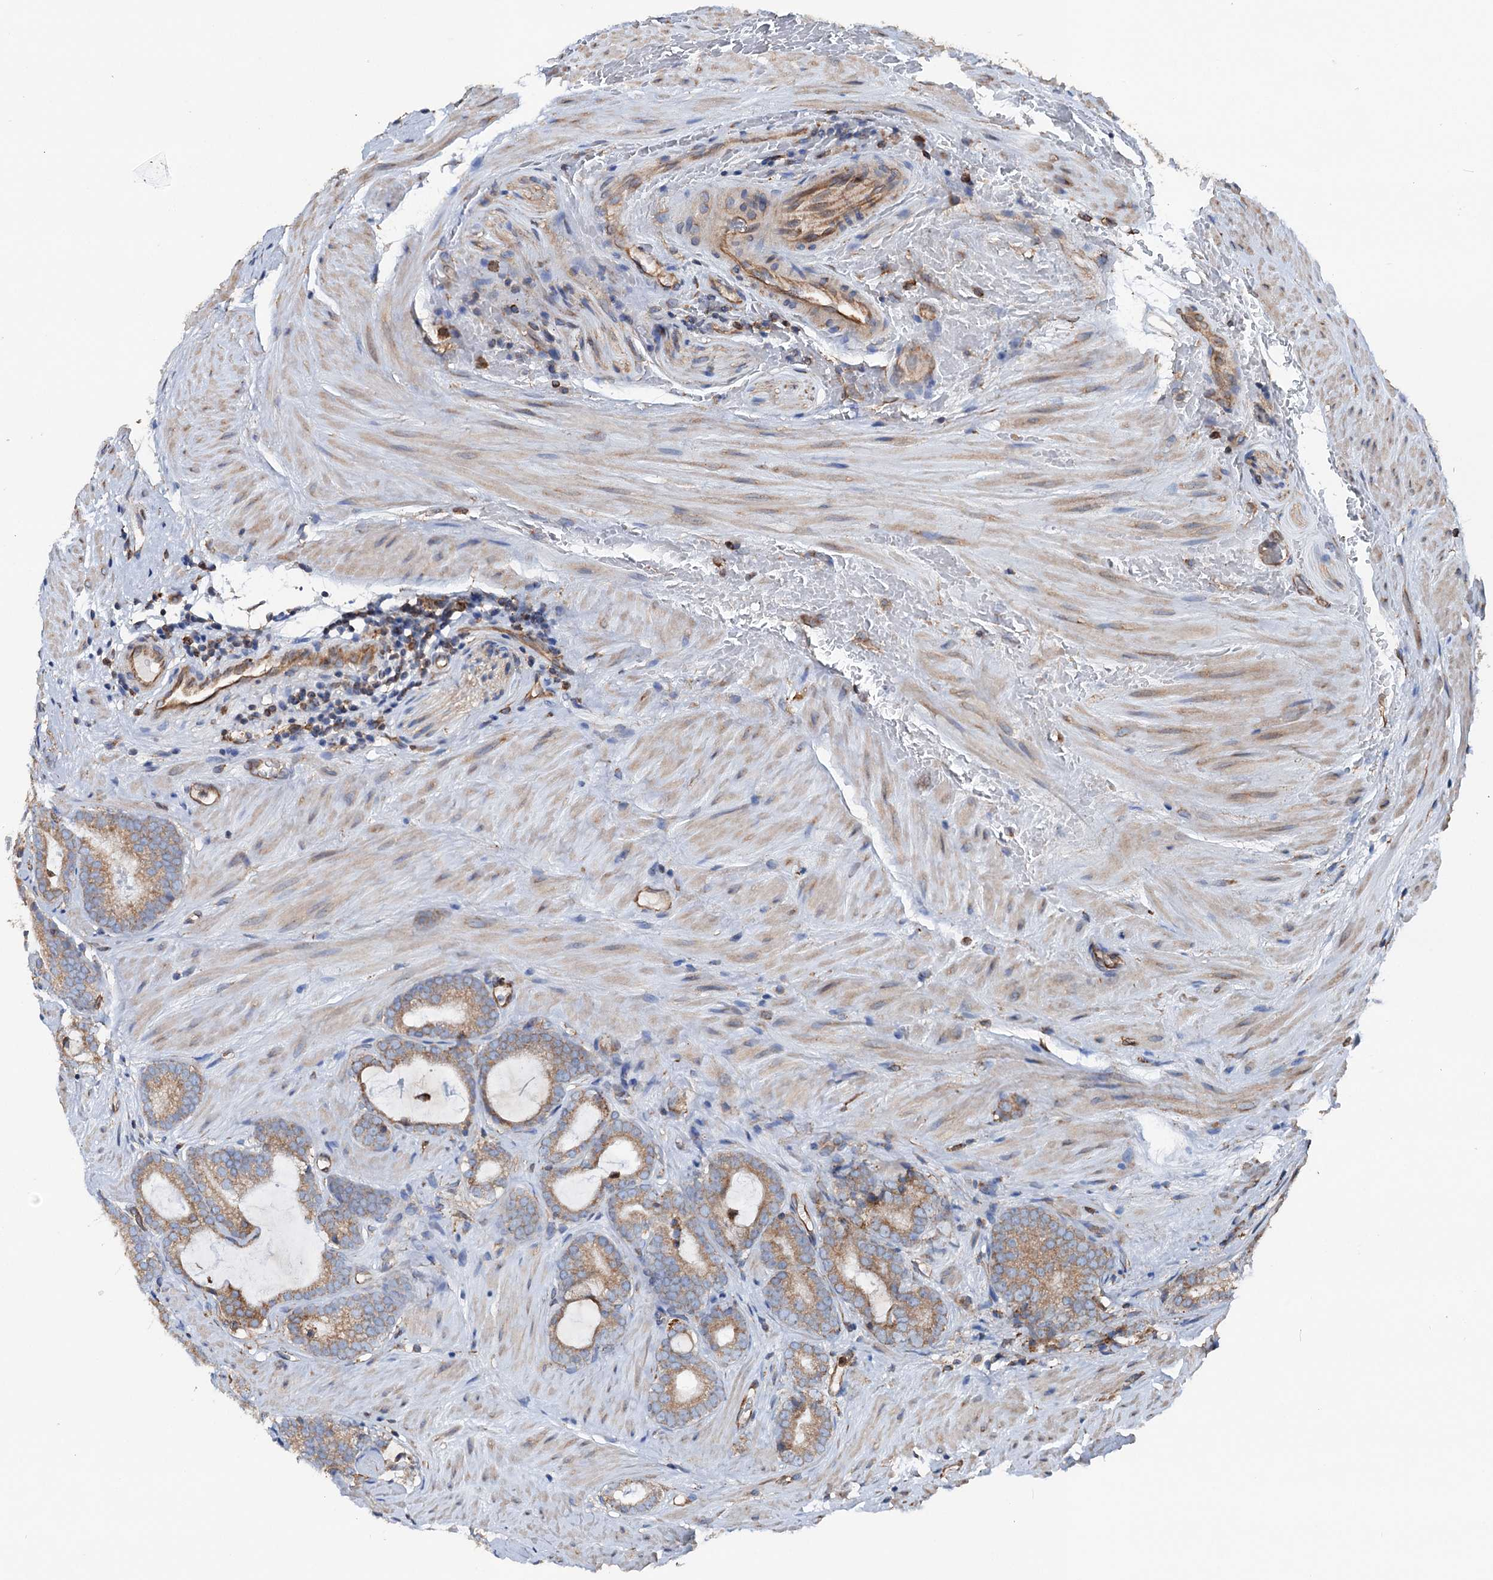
{"staining": {"intensity": "moderate", "quantity": ">75%", "location": "cytoplasmic/membranous"}, "tissue": "prostate cancer", "cell_type": "Tumor cells", "image_type": "cancer", "snomed": [{"axis": "morphology", "description": "Adenocarcinoma, High grade"}, {"axis": "topography", "description": "Prostate"}], "caption": "IHC (DAB) staining of human prostate cancer (adenocarcinoma (high-grade)) shows moderate cytoplasmic/membranous protein staining in approximately >75% of tumor cells.", "gene": "ERP29", "patient": {"sex": "male", "age": 63}}